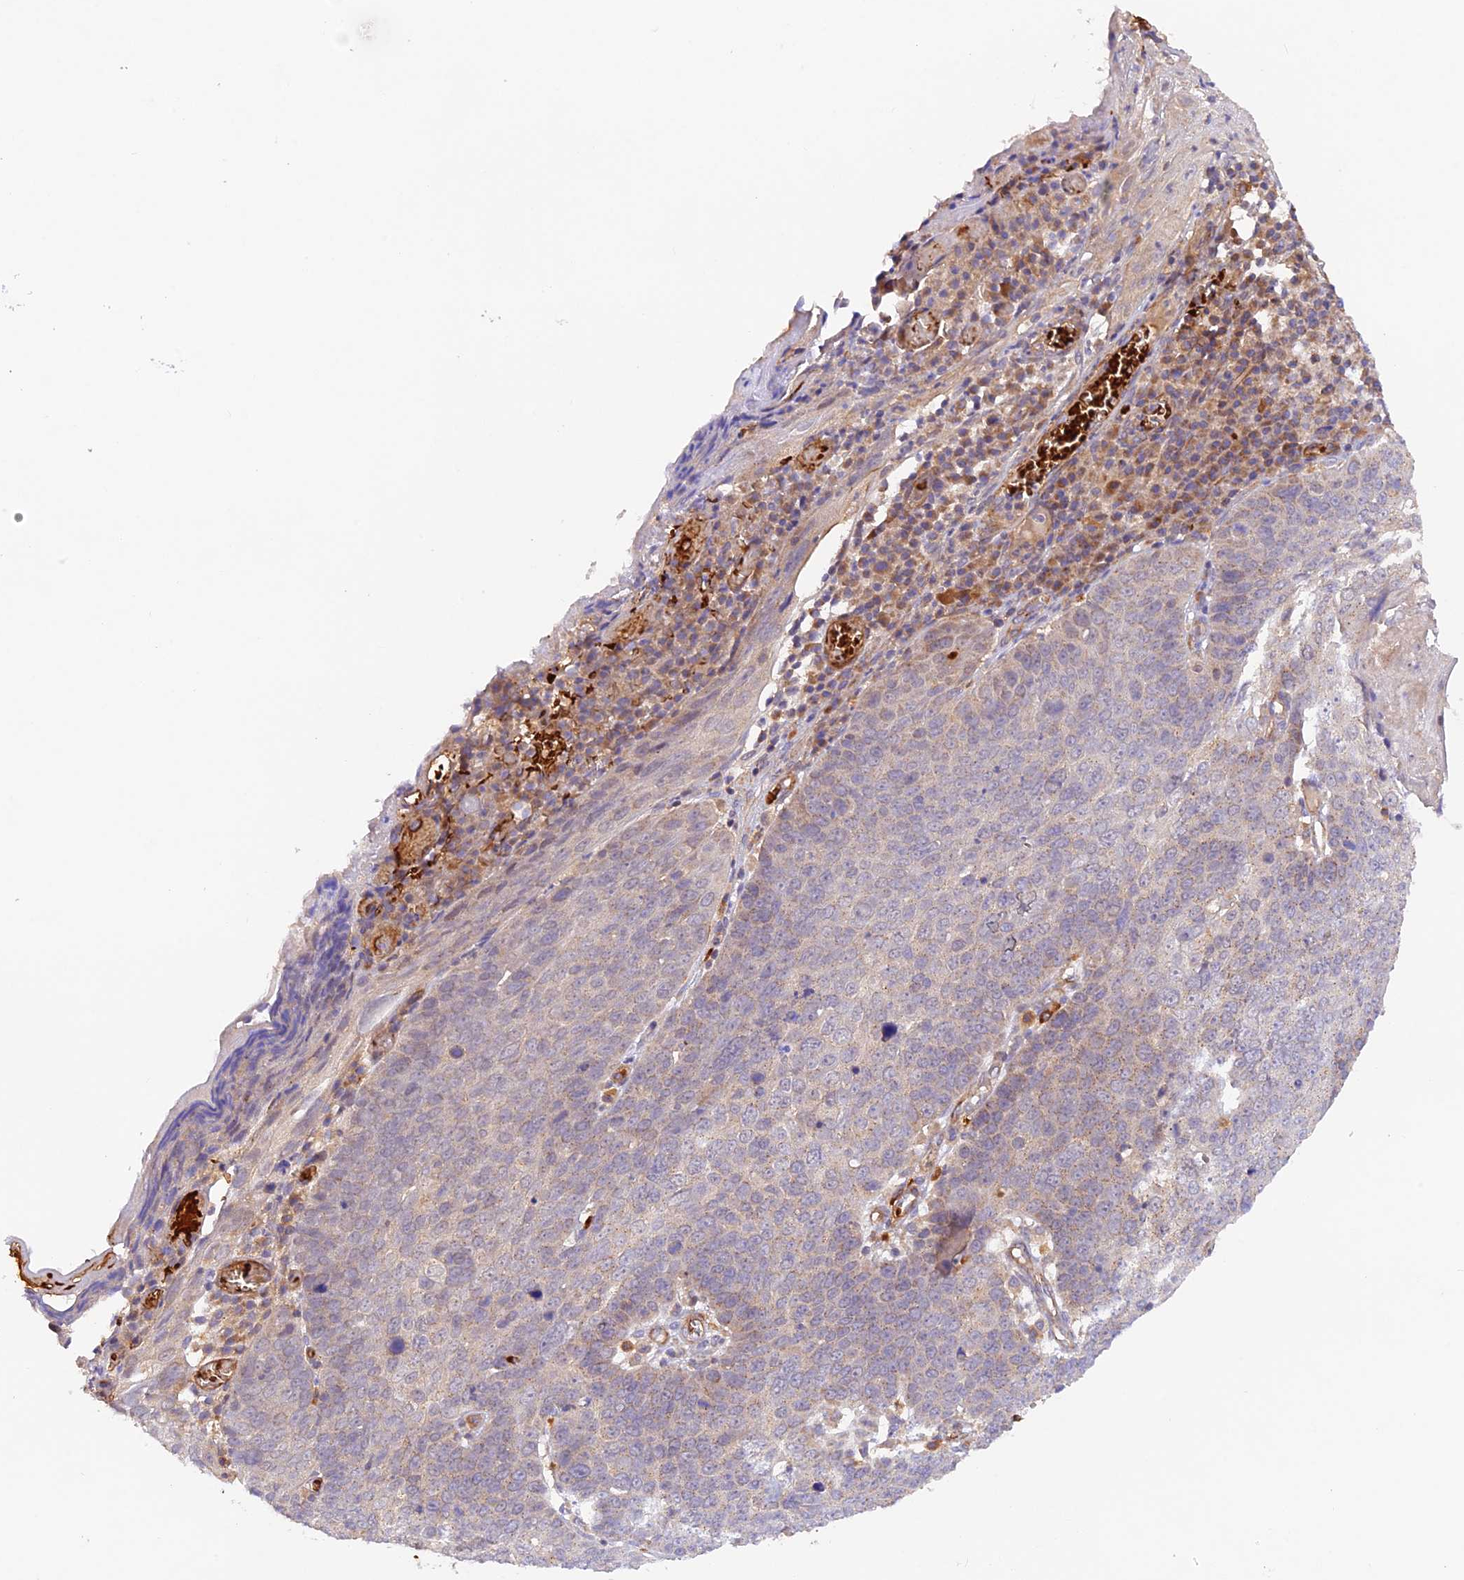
{"staining": {"intensity": "negative", "quantity": "none", "location": "none"}, "tissue": "skin cancer", "cell_type": "Tumor cells", "image_type": "cancer", "snomed": [{"axis": "morphology", "description": "Squamous cell carcinoma, NOS"}, {"axis": "topography", "description": "Skin"}], "caption": "Immunohistochemistry (IHC) of squamous cell carcinoma (skin) exhibits no positivity in tumor cells.", "gene": "WDFY4", "patient": {"sex": "male", "age": 71}}